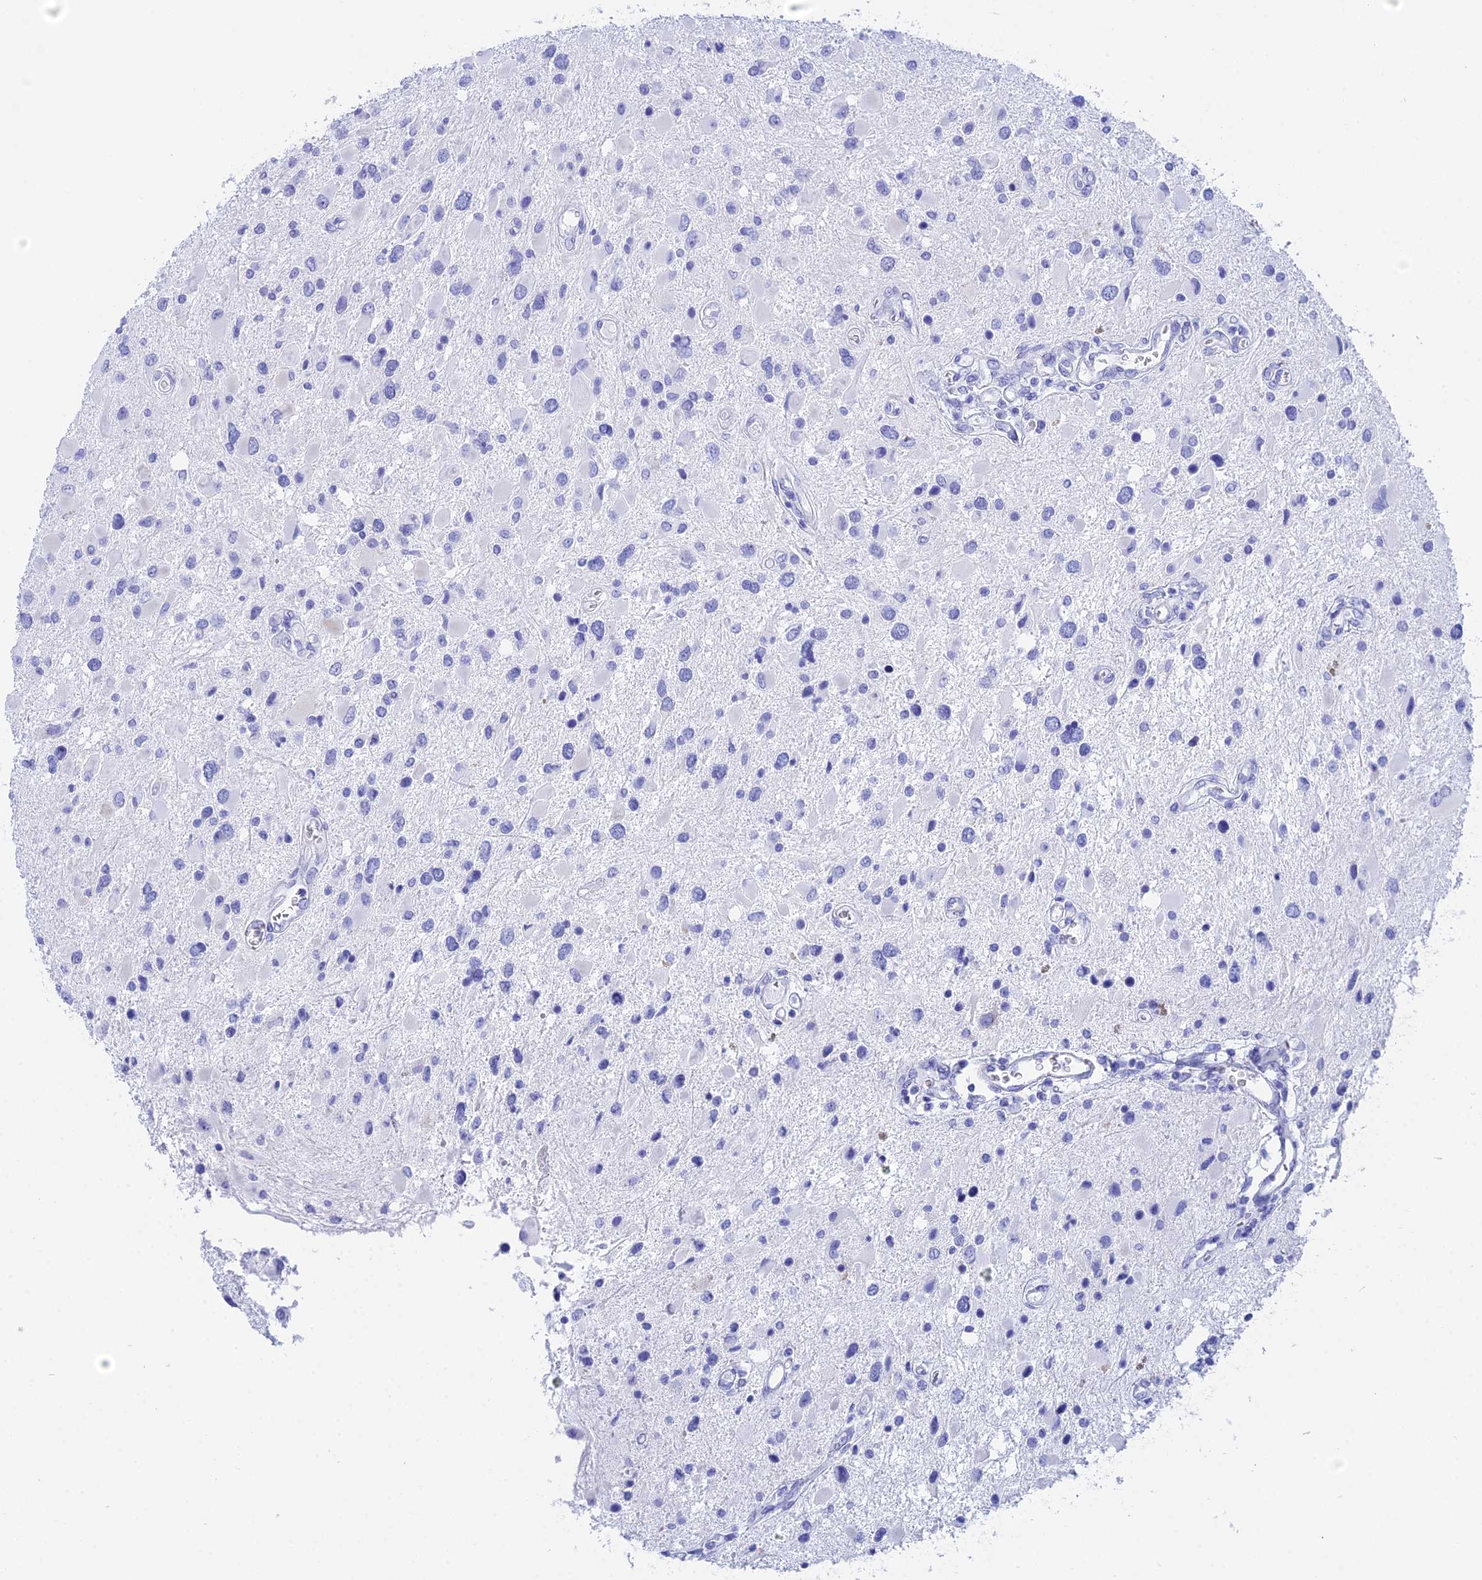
{"staining": {"intensity": "negative", "quantity": "none", "location": "none"}, "tissue": "glioma", "cell_type": "Tumor cells", "image_type": "cancer", "snomed": [{"axis": "morphology", "description": "Glioma, malignant, High grade"}, {"axis": "topography", "description": "Brain"}], "caption": "IHC of malignant high-grade glioma exhibits no positivity in tumor cells.", "gene": "TEX101", "patient": {"sex": "male", "age": 53}}